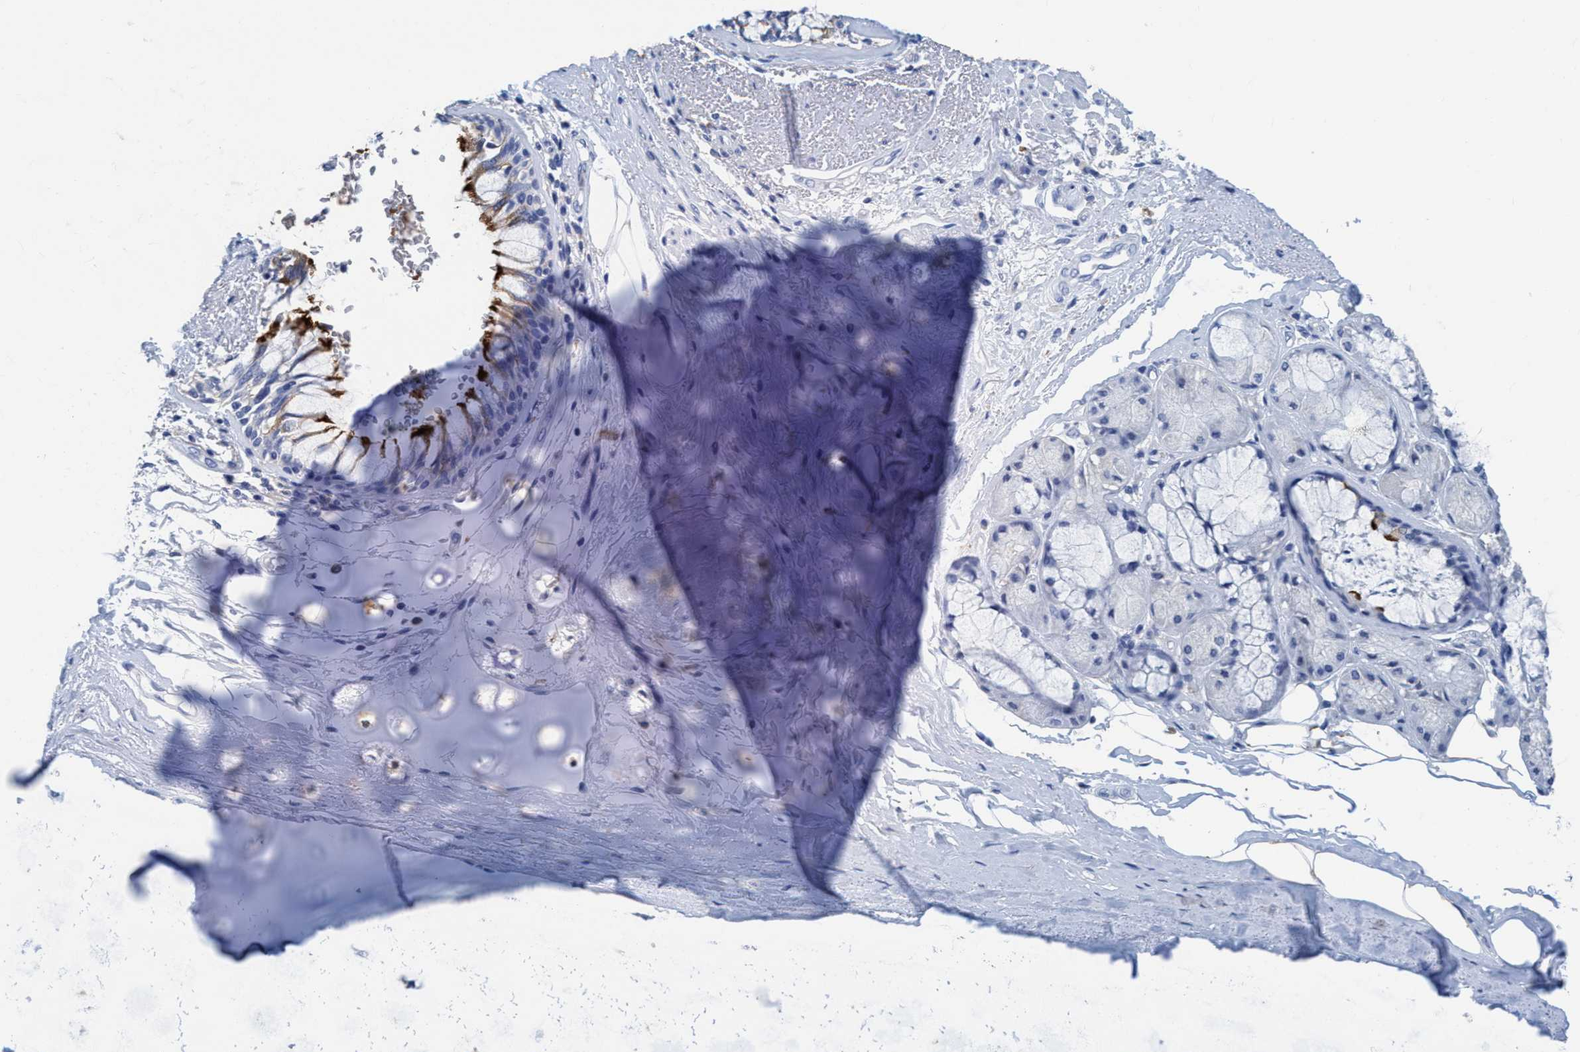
{"staining": {"intensity": "strong", "quantity": ">75%", "location": "cytoplasmic/membranous"}, "tissue": "bronchus", "cell_type": "Respiratory epithelial cells", "image_type": "normal", "snomed": [{"axis": "morphology", "description": "Normal tissue, NOS"}, {"axis": "topography", "description": "Bronchus"}], "caption": "About >75% of respiratory epithelial cells in normal bronchus demonstrate strong cytoplasmic/membranous protein positivity as visualized by brown immunohistochemical staining.", "gene": "DNAI1", "patient": {"sex": "male", "age": 66}}